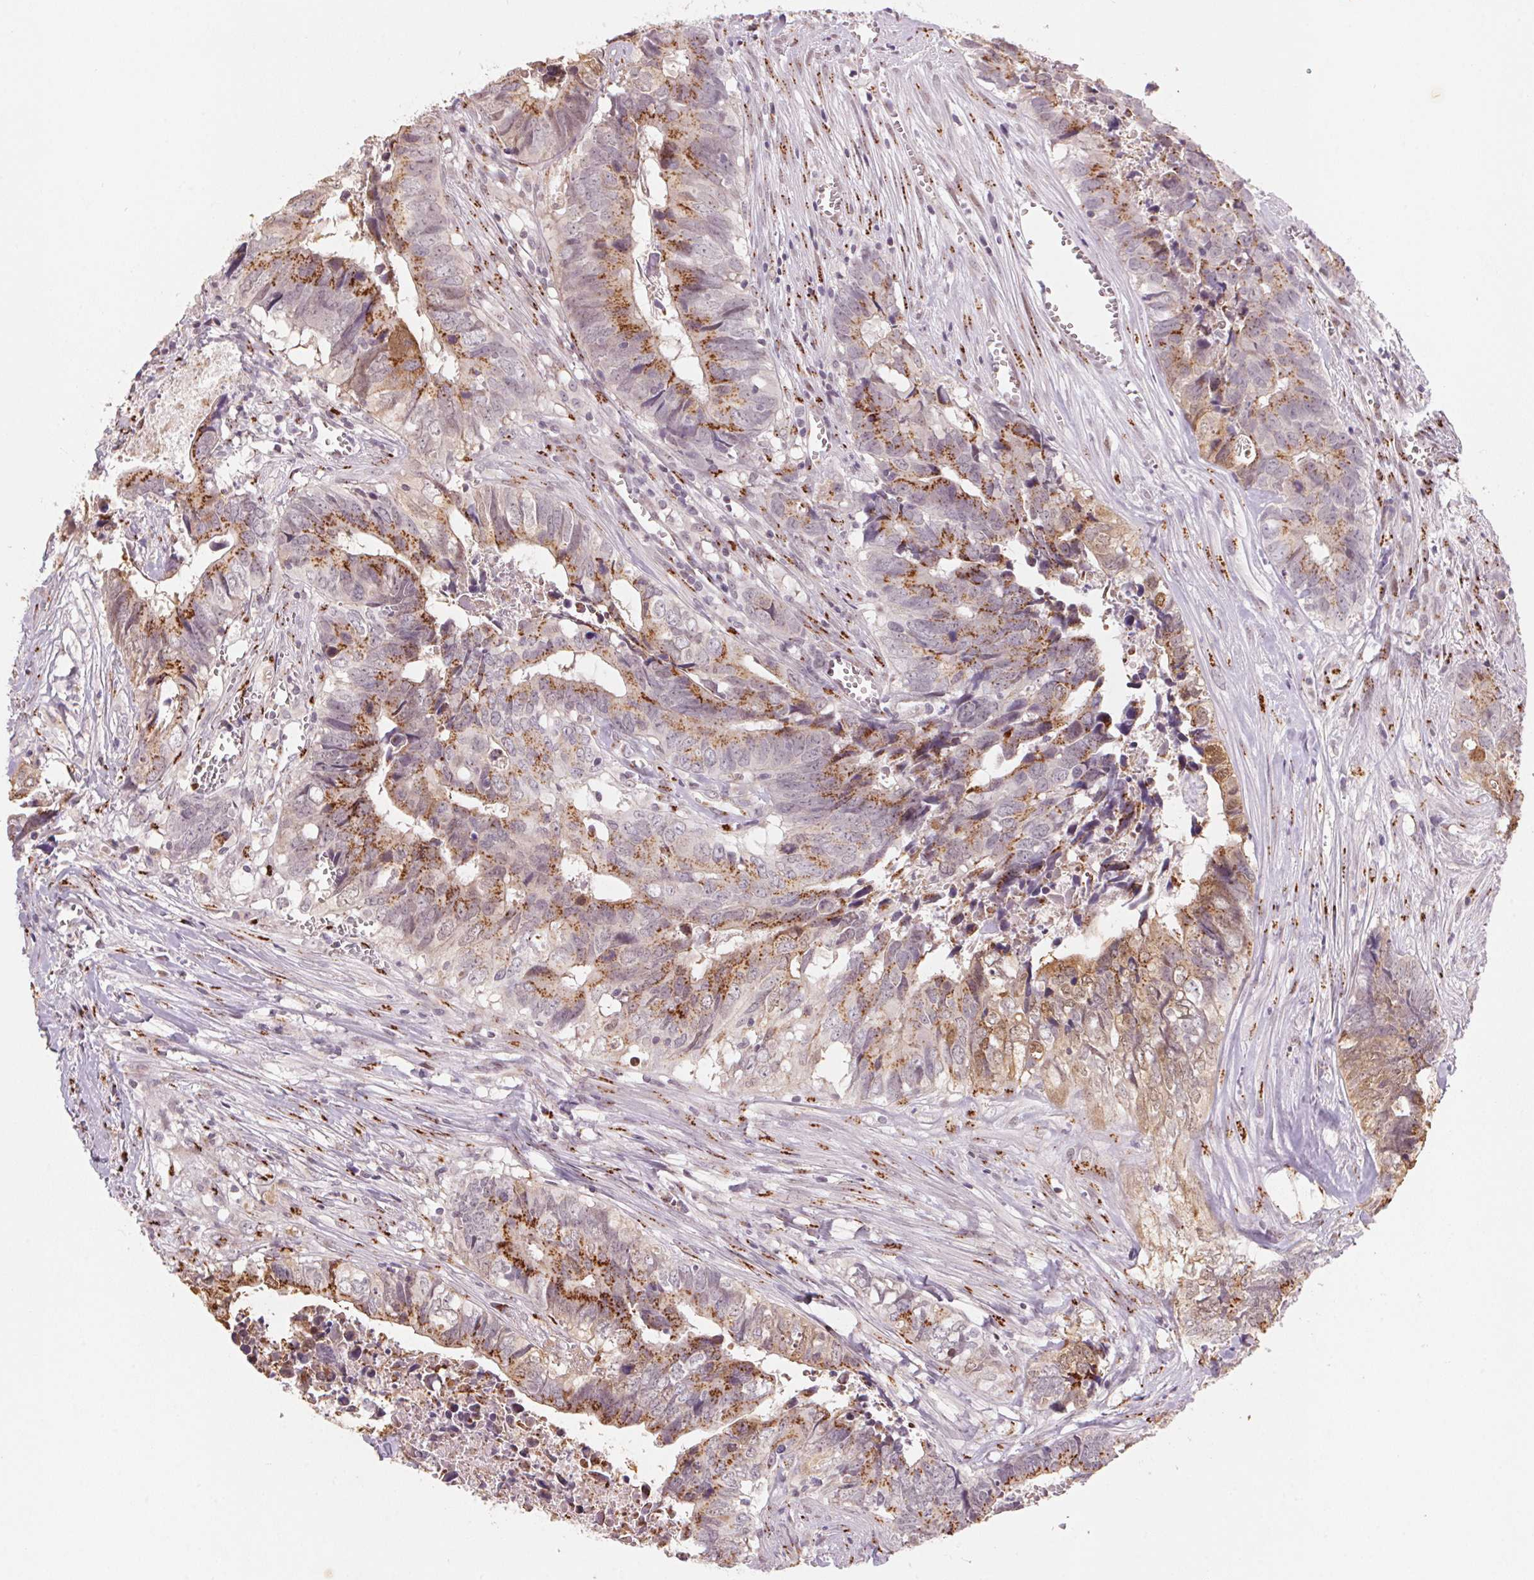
{"staining": {"intensity": "strong", "quantity": "25%-75%", "location": "cytoplasmic/membranous"}, "tissue": "colorectal cancer", "cell_type": "Tumor cells", "image_type": "cancer", "snomed": [{"axis": "morphology", "description": "Adenocarcinoma, NOS"}, {"axis": "topography", "description": "Colon"}], "caption": "High-magnification brightfield microscopy of colorectal adenocarcinoma stained with DAB (3,3'-diaminobenzidine) (brown) and counterstained with hematoxylin (blue). tumor cells exhibit strong cytoplasmic/membranous staining is present in about25%-75% of cells.", "gene": "RAB22A", "patient": {"sex": "female", "age": 82}}